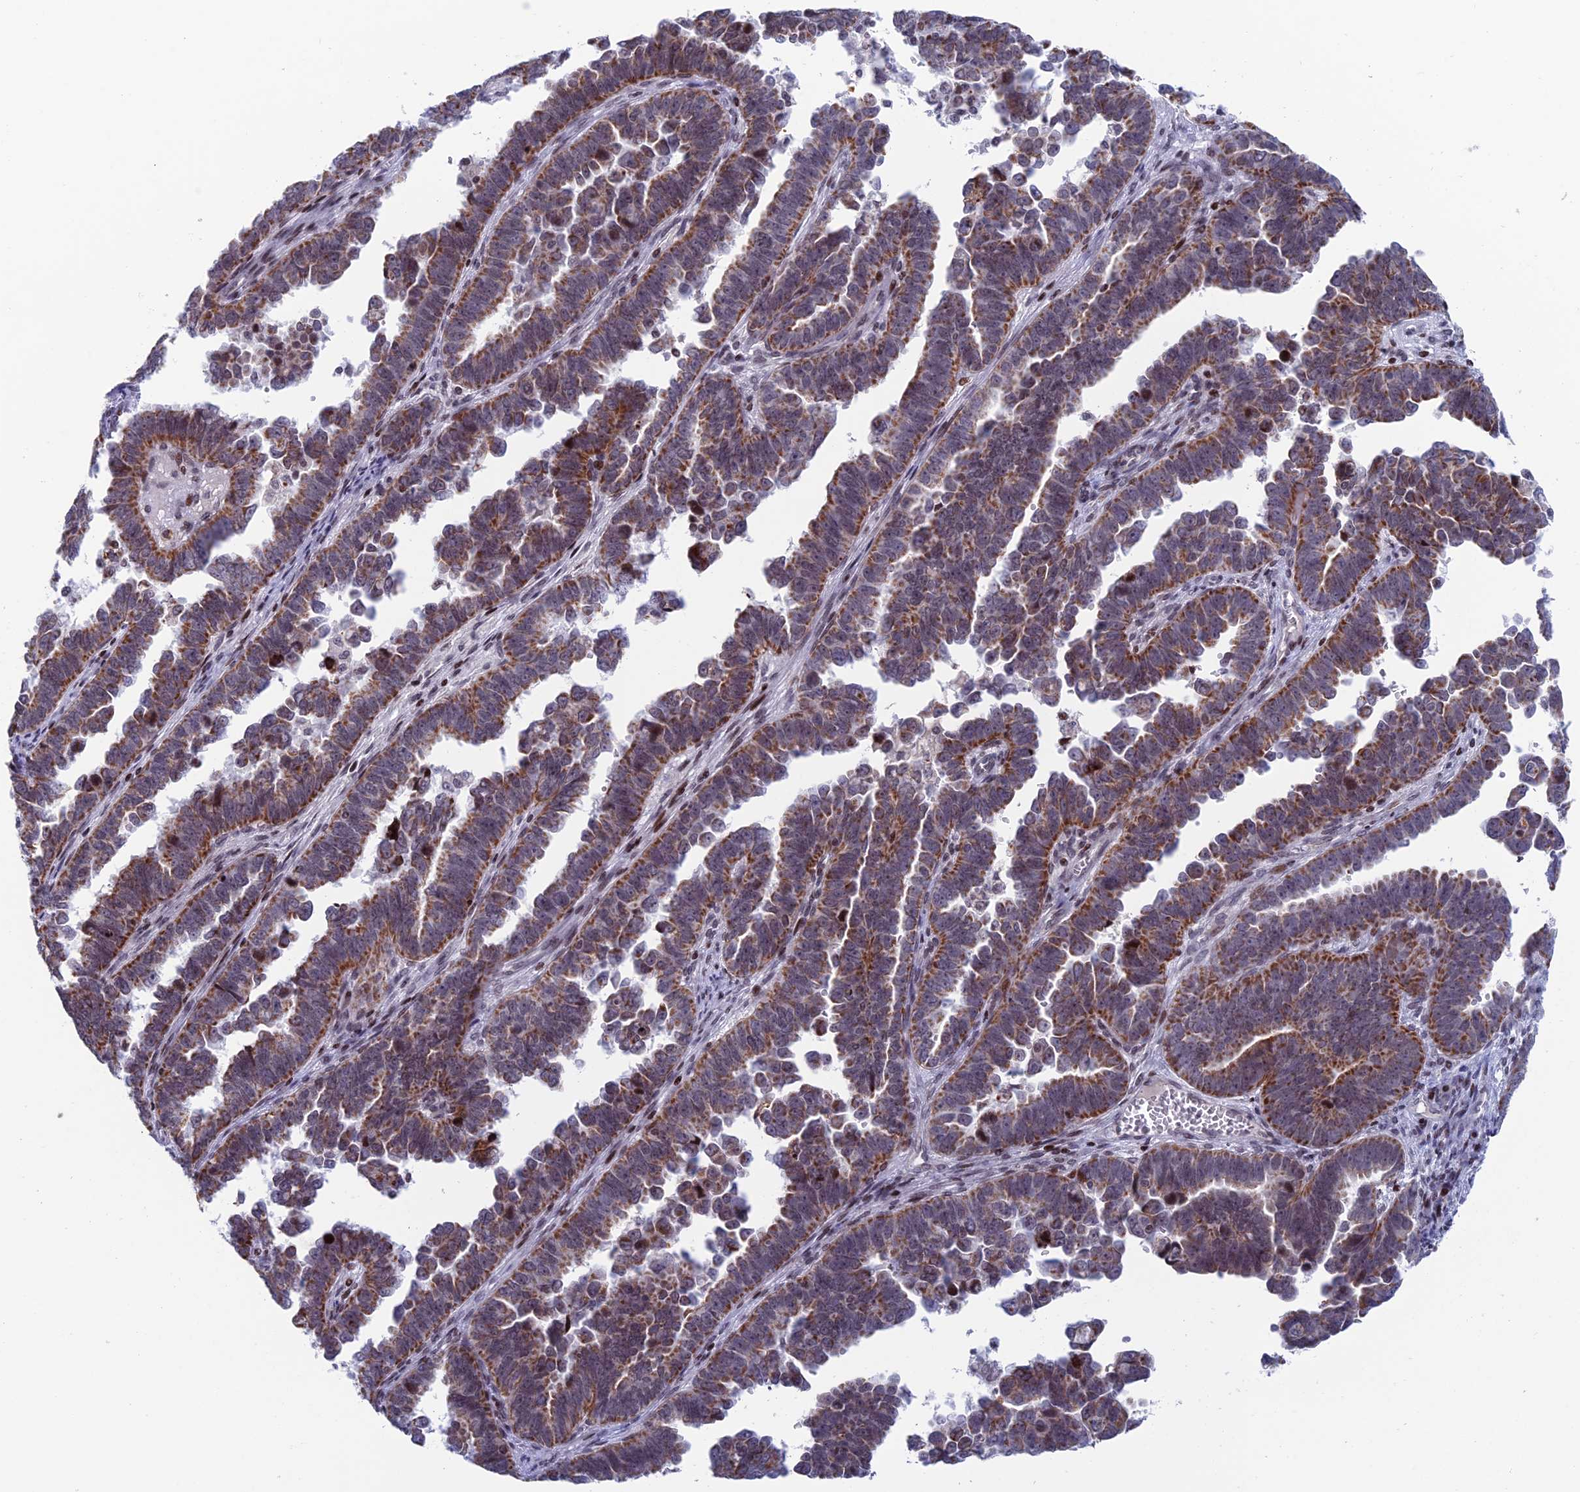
{"staining": {"intensity": "moderate", "quantity": ">75%", "location": "cytoplasmic/membranous"}, "tissue": "endometrial cancer", "cell_type": "Tumor cells", "image_type": "cancer", "snomed": [{"axis": "morphology", "description": "Adenocarcinoma, NOS"}, {"axis": "topography", "description": "Endometrium"}], "caption": "Protein staining of adenocarcinoma (endometrial) tissue demonstrates moderate cytoplasmic/membranous expression in about >75% of tumor cells. (brown staining indicates protein expression, while blue staining denotes nuclei).", "gene": "AFF3", "patient": {"sex": "female", "age": 75}}